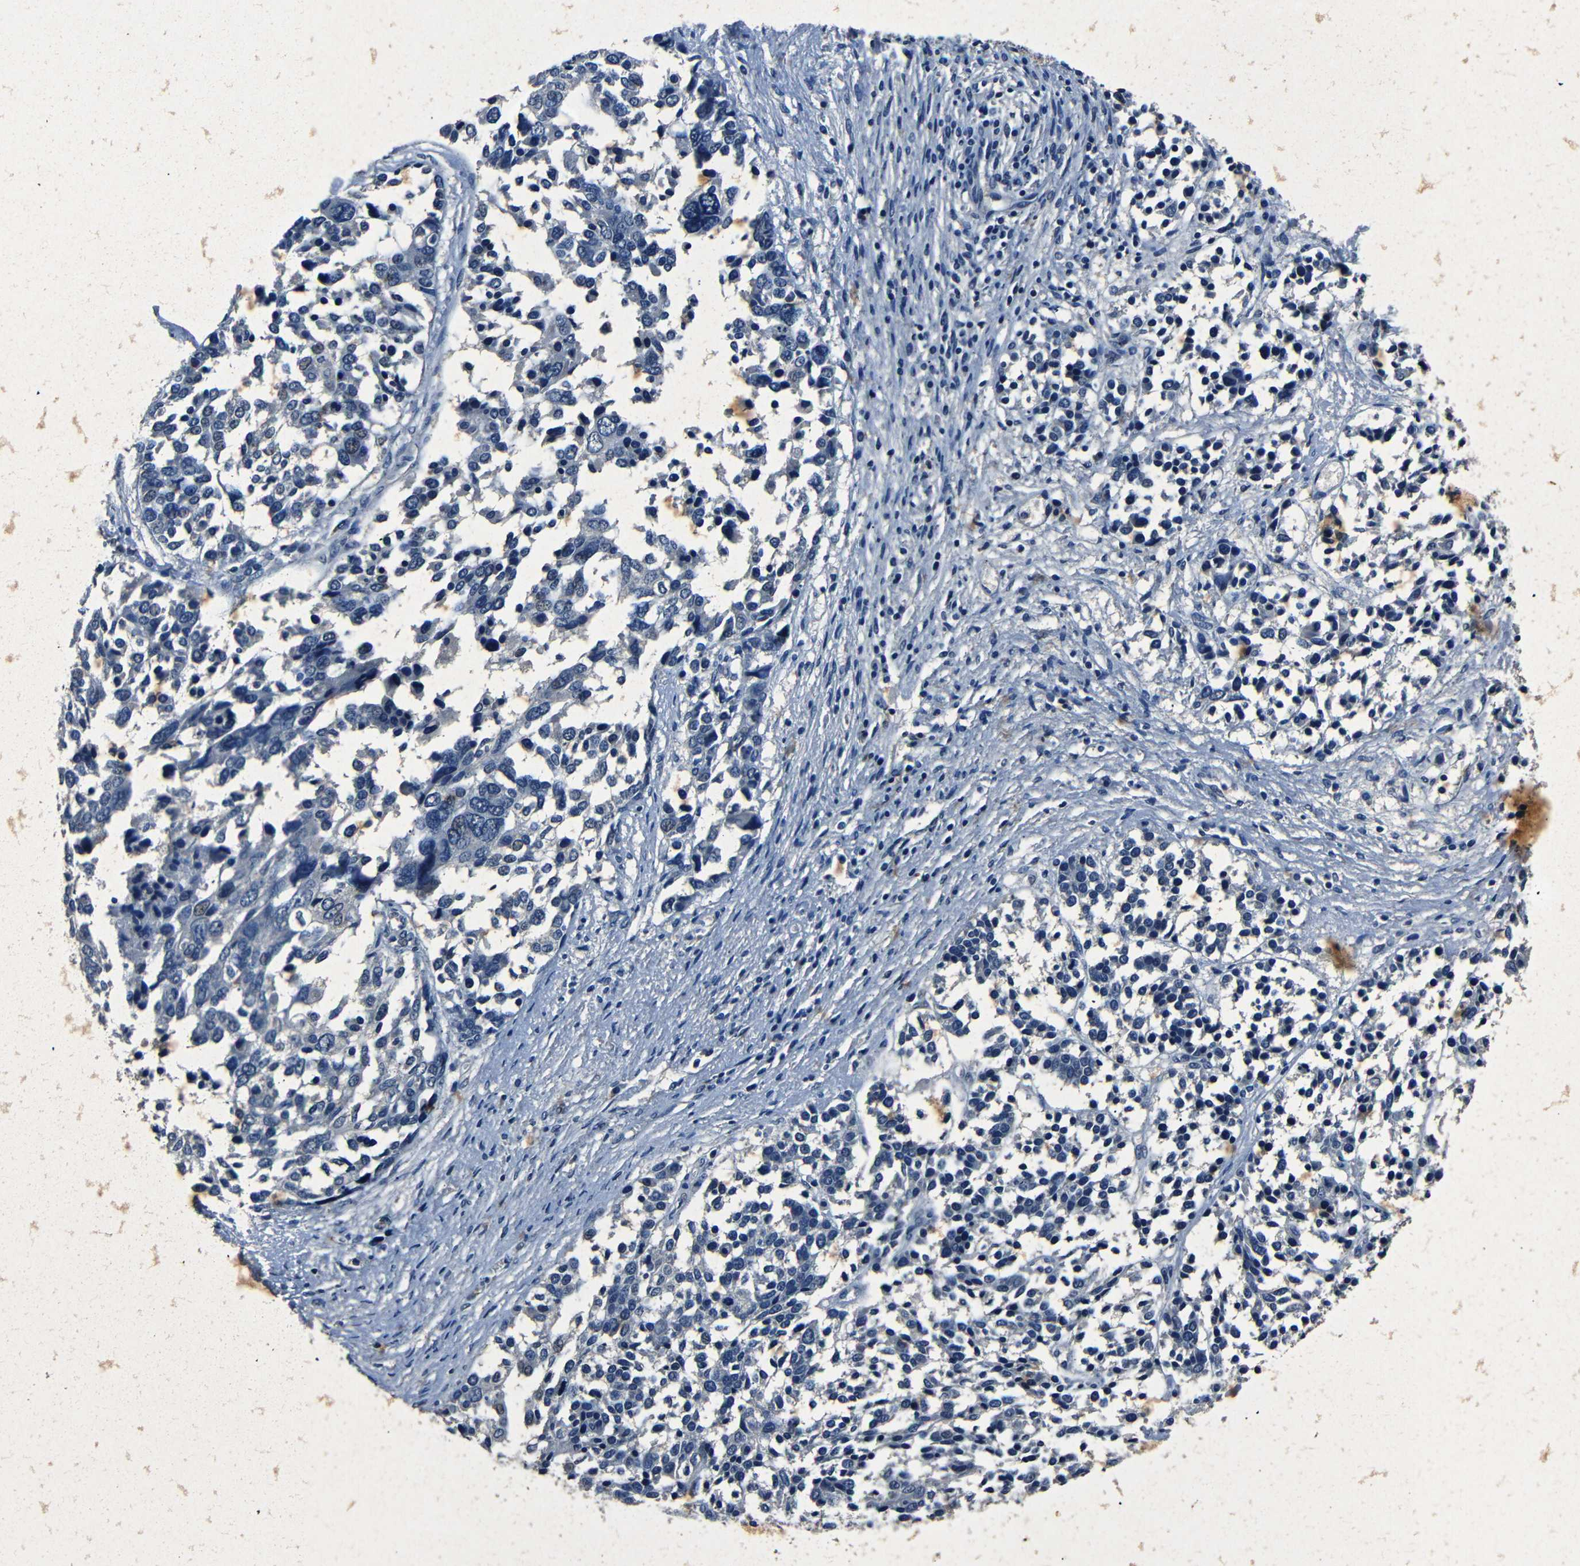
{"staining": {"intensity": "negative", "quantity": "none", "location": "none"}, "tissue": "ovarian cancer", "cell_type": "Tumor cells", "image_type": "cancer", "snomed": [{"axis": "morphology", "description": "Cystadenocarcinoma, serous, NOS"}, {"axis": "topography", "description": "Ovary"}], "caption": "Micrograph shows no protein staining in tumor cells of ovarian cancer tissue. Brightfield microscopy of IHC stained with DAB (3,3'-diaminobenzidine) (brown) and hematoxylin (blue), captured at high magnification.", "gene": "NCMAP", "patient": {"sex": "female", "age": 44}}